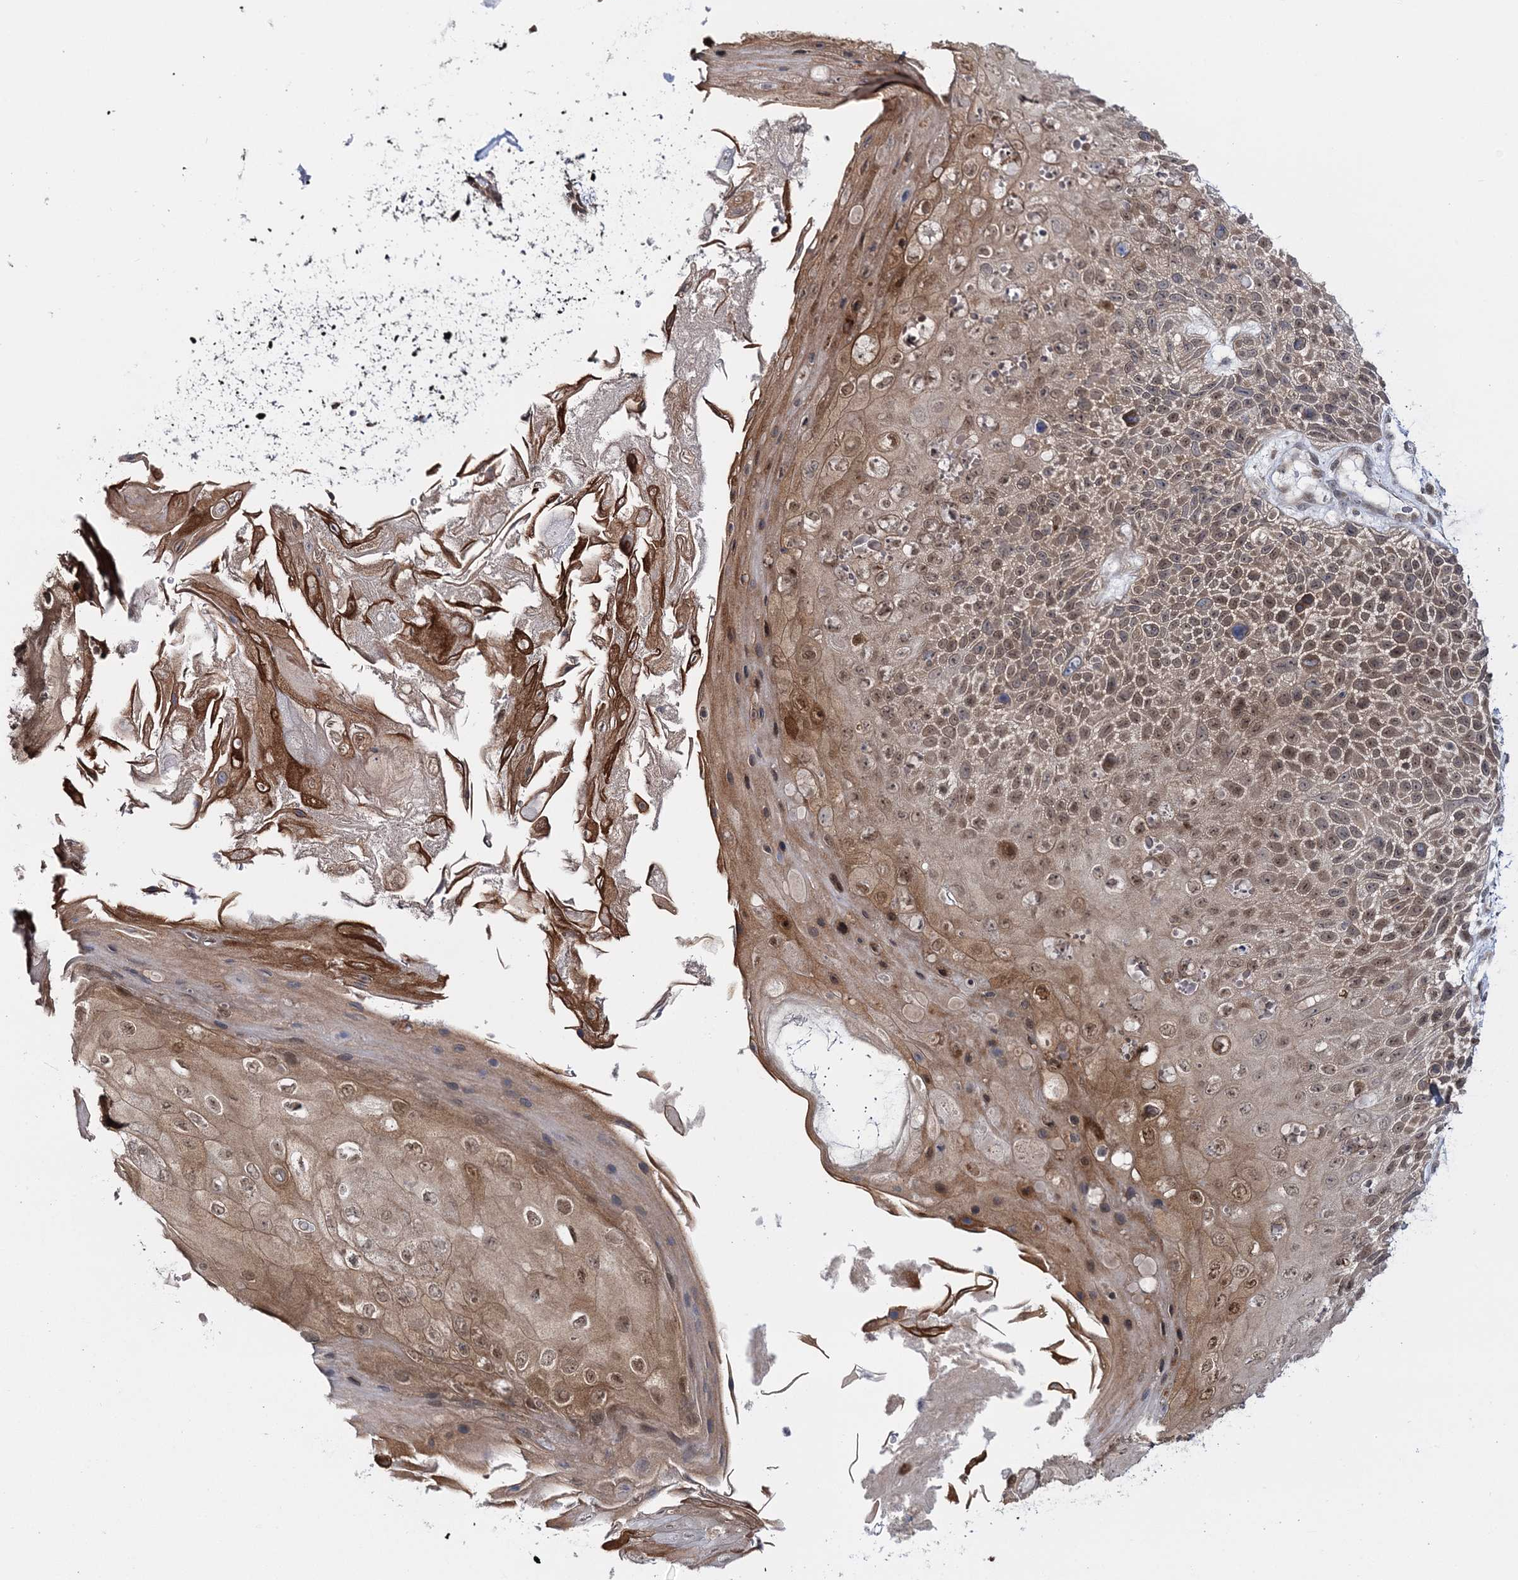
{"staining": {"intensity": "weak", "quantity": ">75%", "location": "cytoplasmic/membranous,nuclear"}, "tissue": "skin cancer", "cell_type": "Tumor cells", "image_type": "cancer", "snomed": [{"axis": "morphology", "description": "Squamous cell carcinoma, NOS"}, {"axis": "topography", "description": "Skin"}], "caption": "This image exhibits immunohistochemistry staining of human skin cancer, with low weak cytoplasmic/membranous and nuclear positivity in about >75% of tumor cells.", "gene": "ZFAND6", "patient": {"sex": "female", "age": 88}}